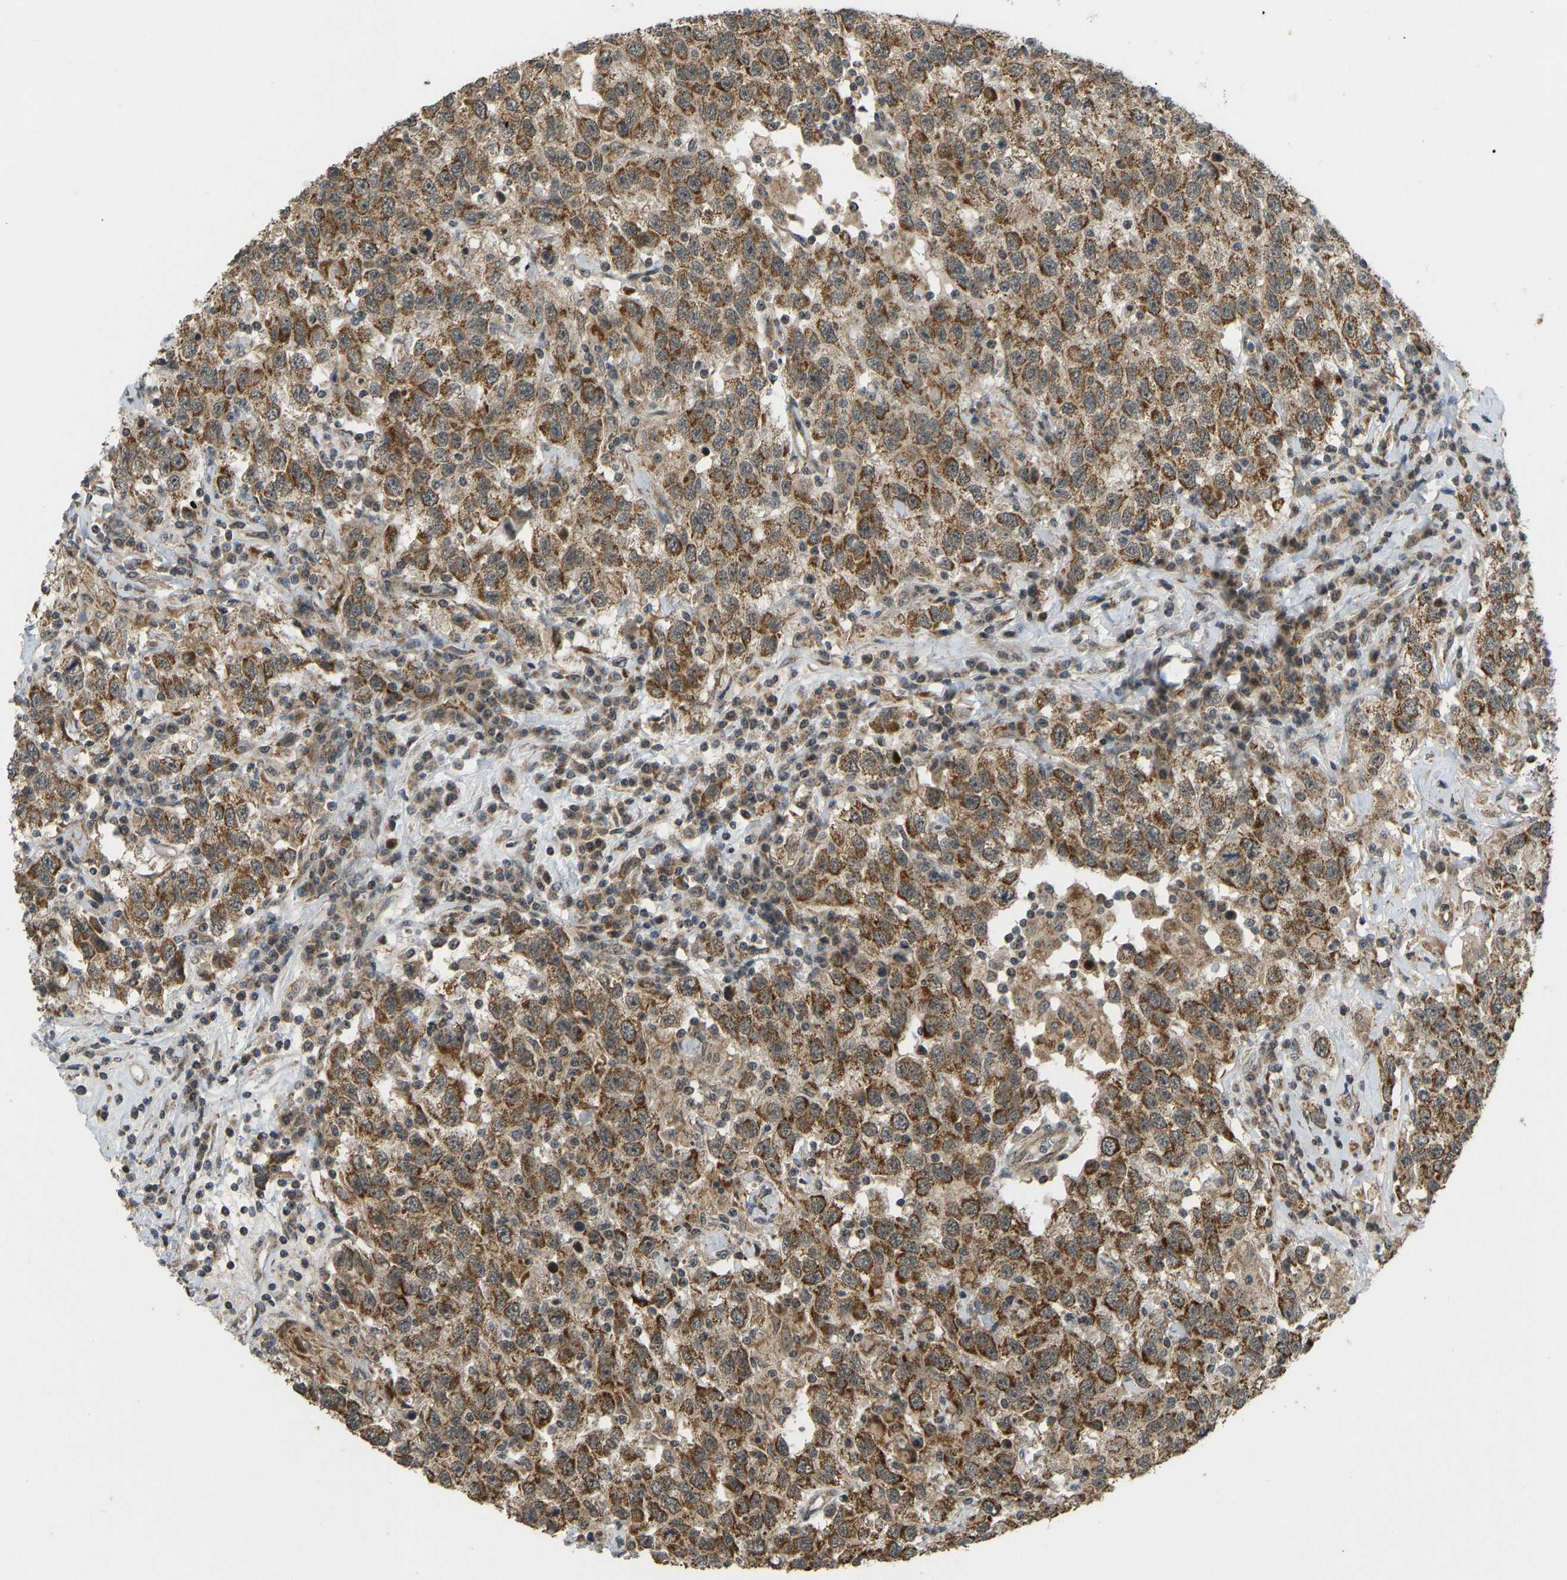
{"staining": {"intensity": "moderate", "quantity": ">75%", "location": "cytoplasmic/membranous"}, "tissue": "testis cancer", "cell_type": "Tumor cells", "image_type": "cancer", "snomed": [{"axis": "morphology", "description": "Seminoma, NOS"}, {"axis": "topography", "description": "Testis"}], "caption": "Testis cancer tissue demonstrates moderate cytoplasmic/membranous positivity in about >75% of tumor cells", "gene": "ACADS", "patient": {"sex": "male", "age": 41}}